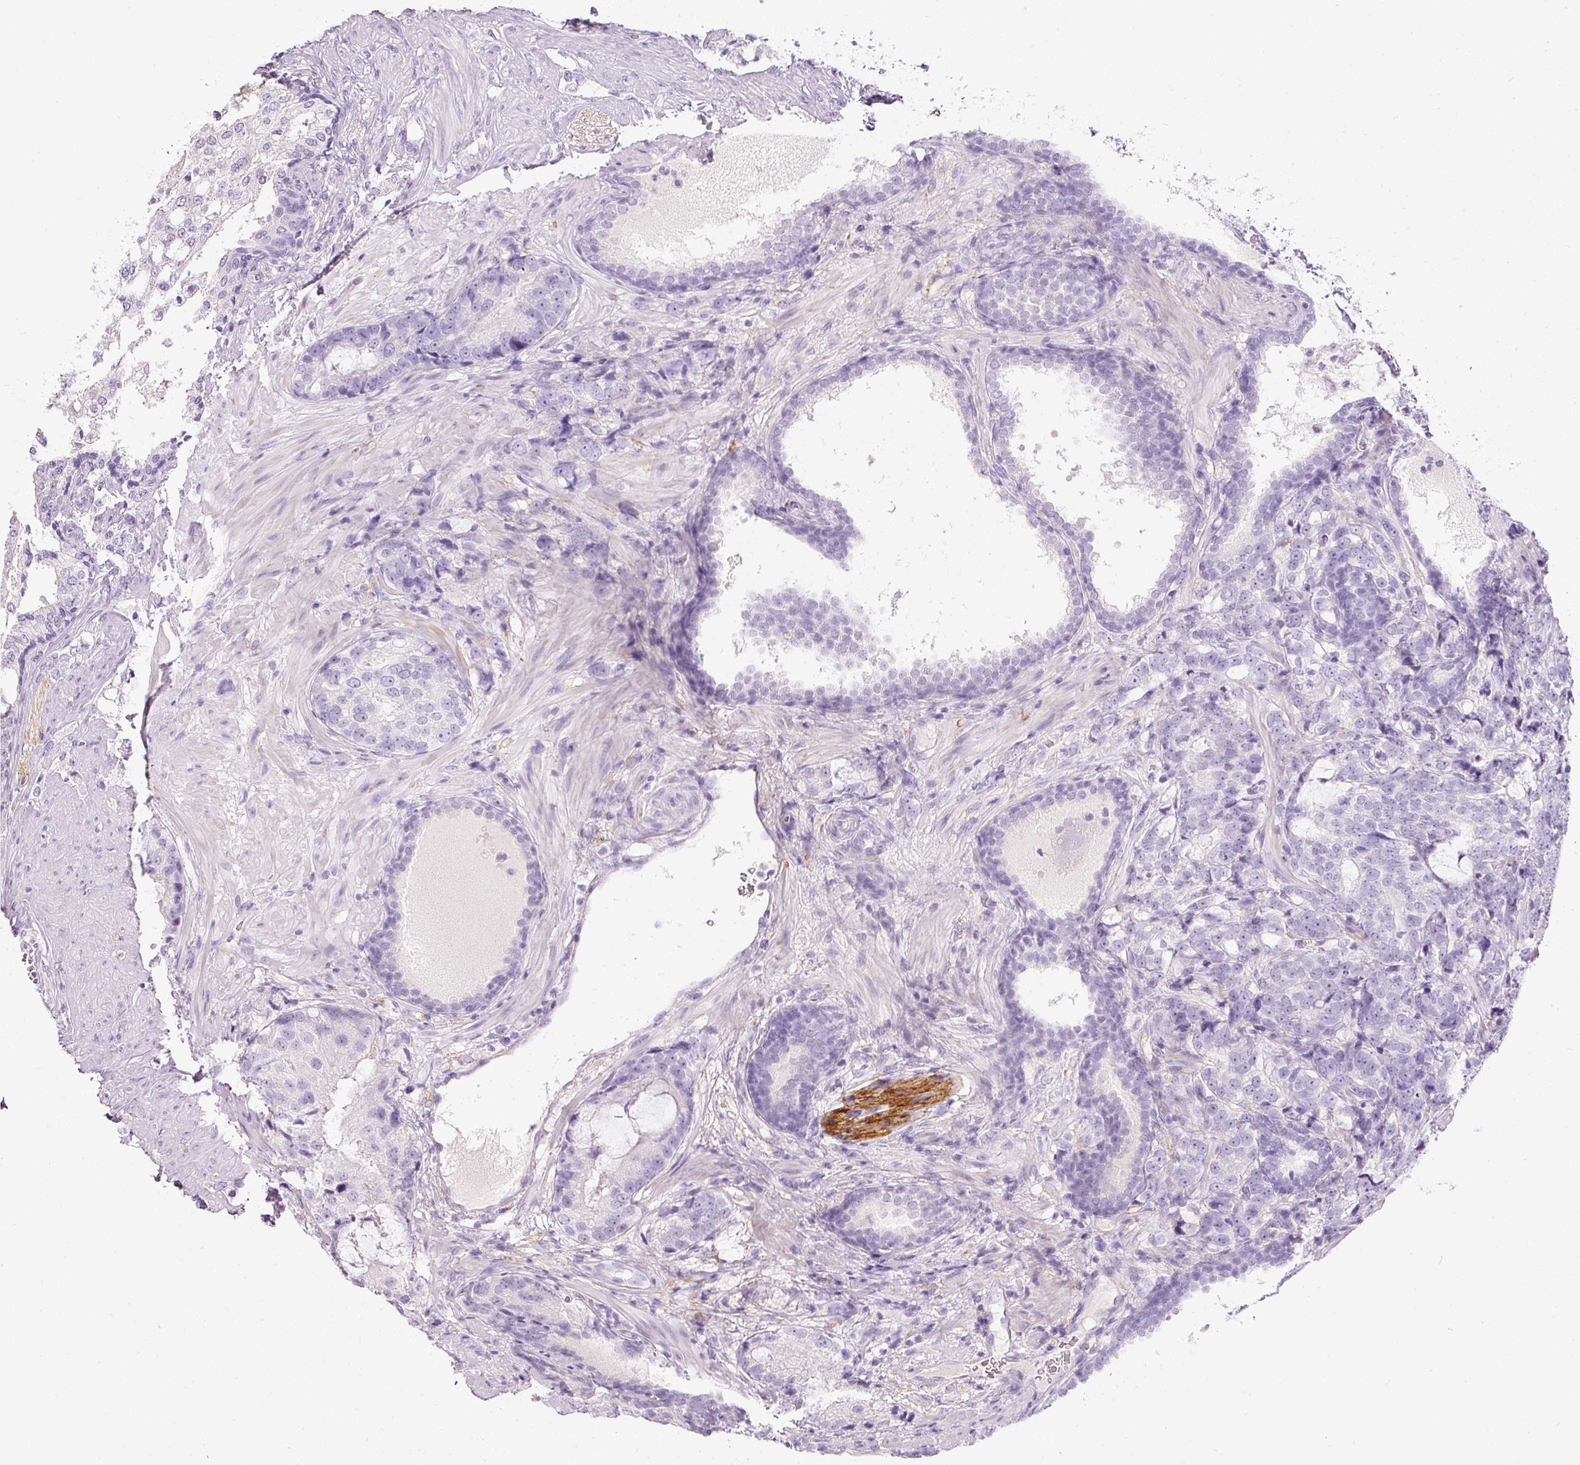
{"staining": {"intensity": "negative", "quantity": "none", "location": "none"}, "tissue": "prostate cancer", "cell_type": "Tumor cells", "image_type": "cancer", "snomed": [{"axis": "morphology", "description": "Adenocarcinoma, High grade"}, {"axis": "topography", "description": "Prostate"}], "caption": "This image is of prostate cancer stained with immunohistochemistry to label a protein in brown with the nuclei are counter-stained blue. There is no positivity in tumor cells.", "gene": "DNM1", "patient": {"sex": "male", "age": 67}}